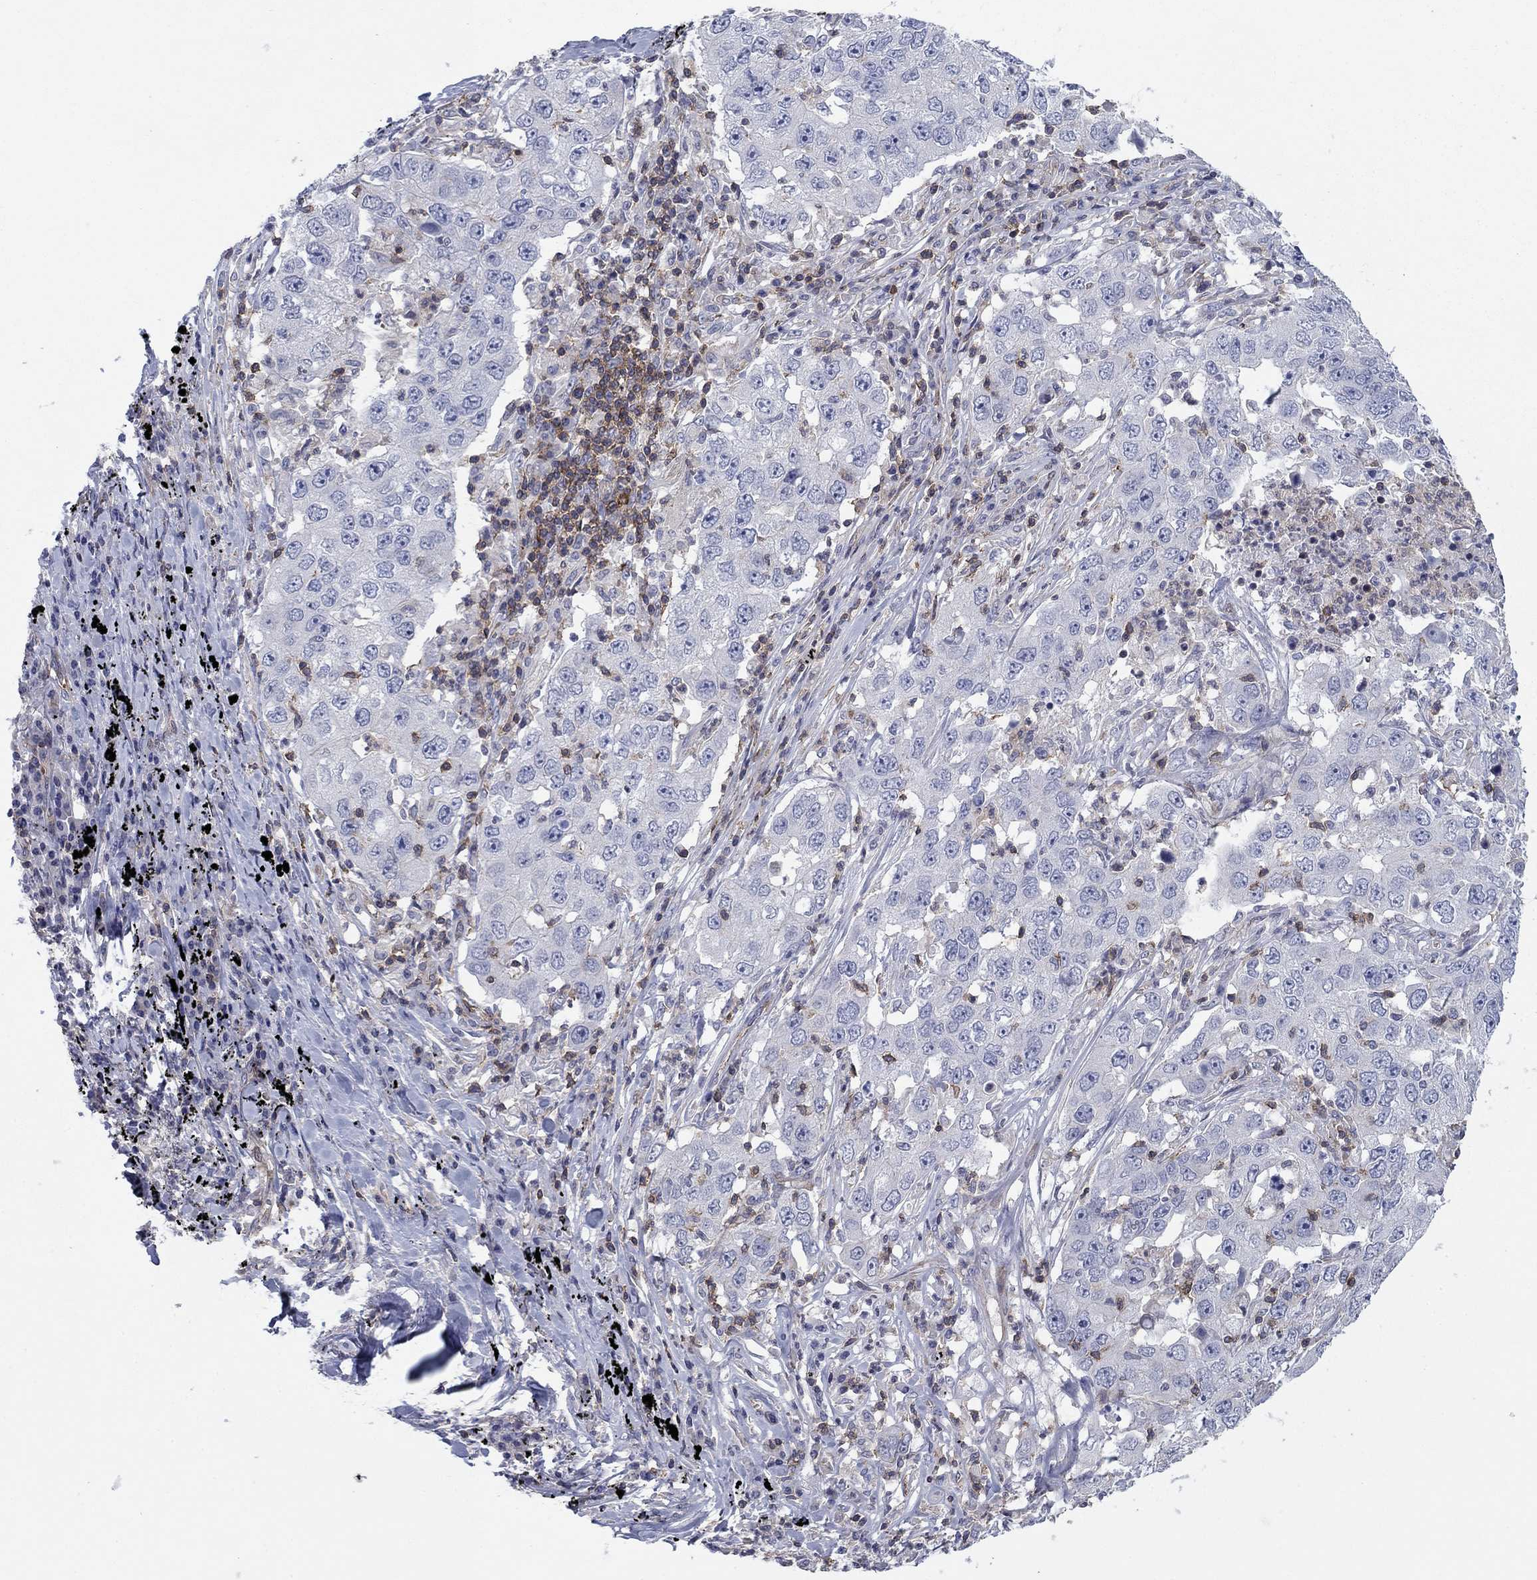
{"staining": {"intensity": "negative", "quantity": "none", "location": "none"}, "tissue": "lung cancer", "cell_type": "Tumor cells", "image_type": "cancer", "snomed": [{"axis": "morphology", "description": "Adenocarcinoma, NOS"}, {"axis": "topography", "description": "Lung"}], "caption": "Immunohistochemistry of lung cancer (adenocarcinoma) reveals no positivity in tumor cells.", "gene": "PSD4", "patient": {"sex": "male", "age": 73}}